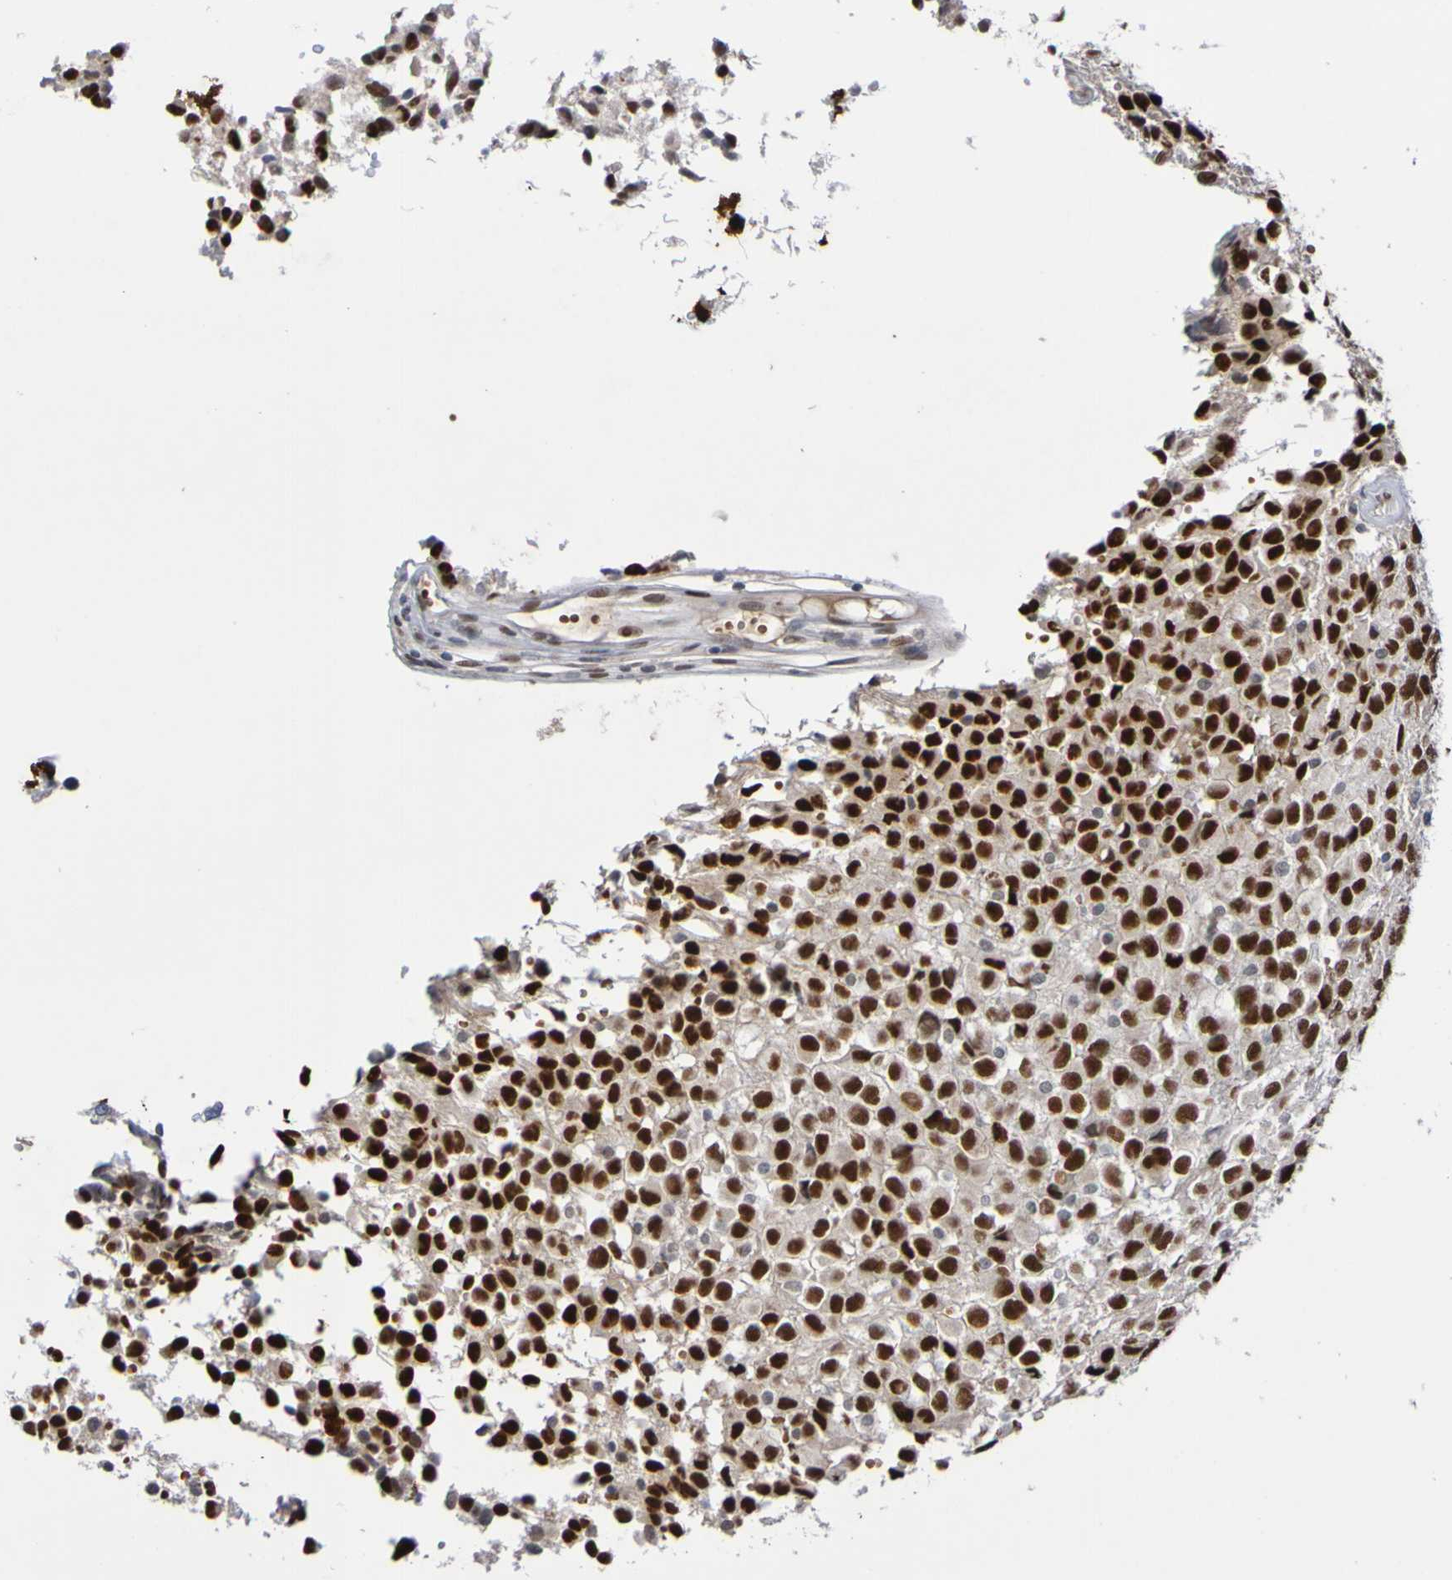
{"staining": {"intensity": "strong", "quantity": ">75%", "location": "nuclear"}, "tissue": "glioma", "cell_type": "Tumor cells", "image_type": "cancer", "snomed": [{"axis": "morphology", "description": "Glioma, malignant, High grade"}, {"axis": "topography", "description": "Brain"}], "caption": "Malignant glioma (high-grade) was stained to show a protein in brown. There is high levels of strong nuclear expression in about >75% of tumor cells. Immunohistochemistry stains the protein of interest in brown and the nuclei are stained blue.", "gene": "PCGF1", "patient": {"sex": "male", "age": 32}}